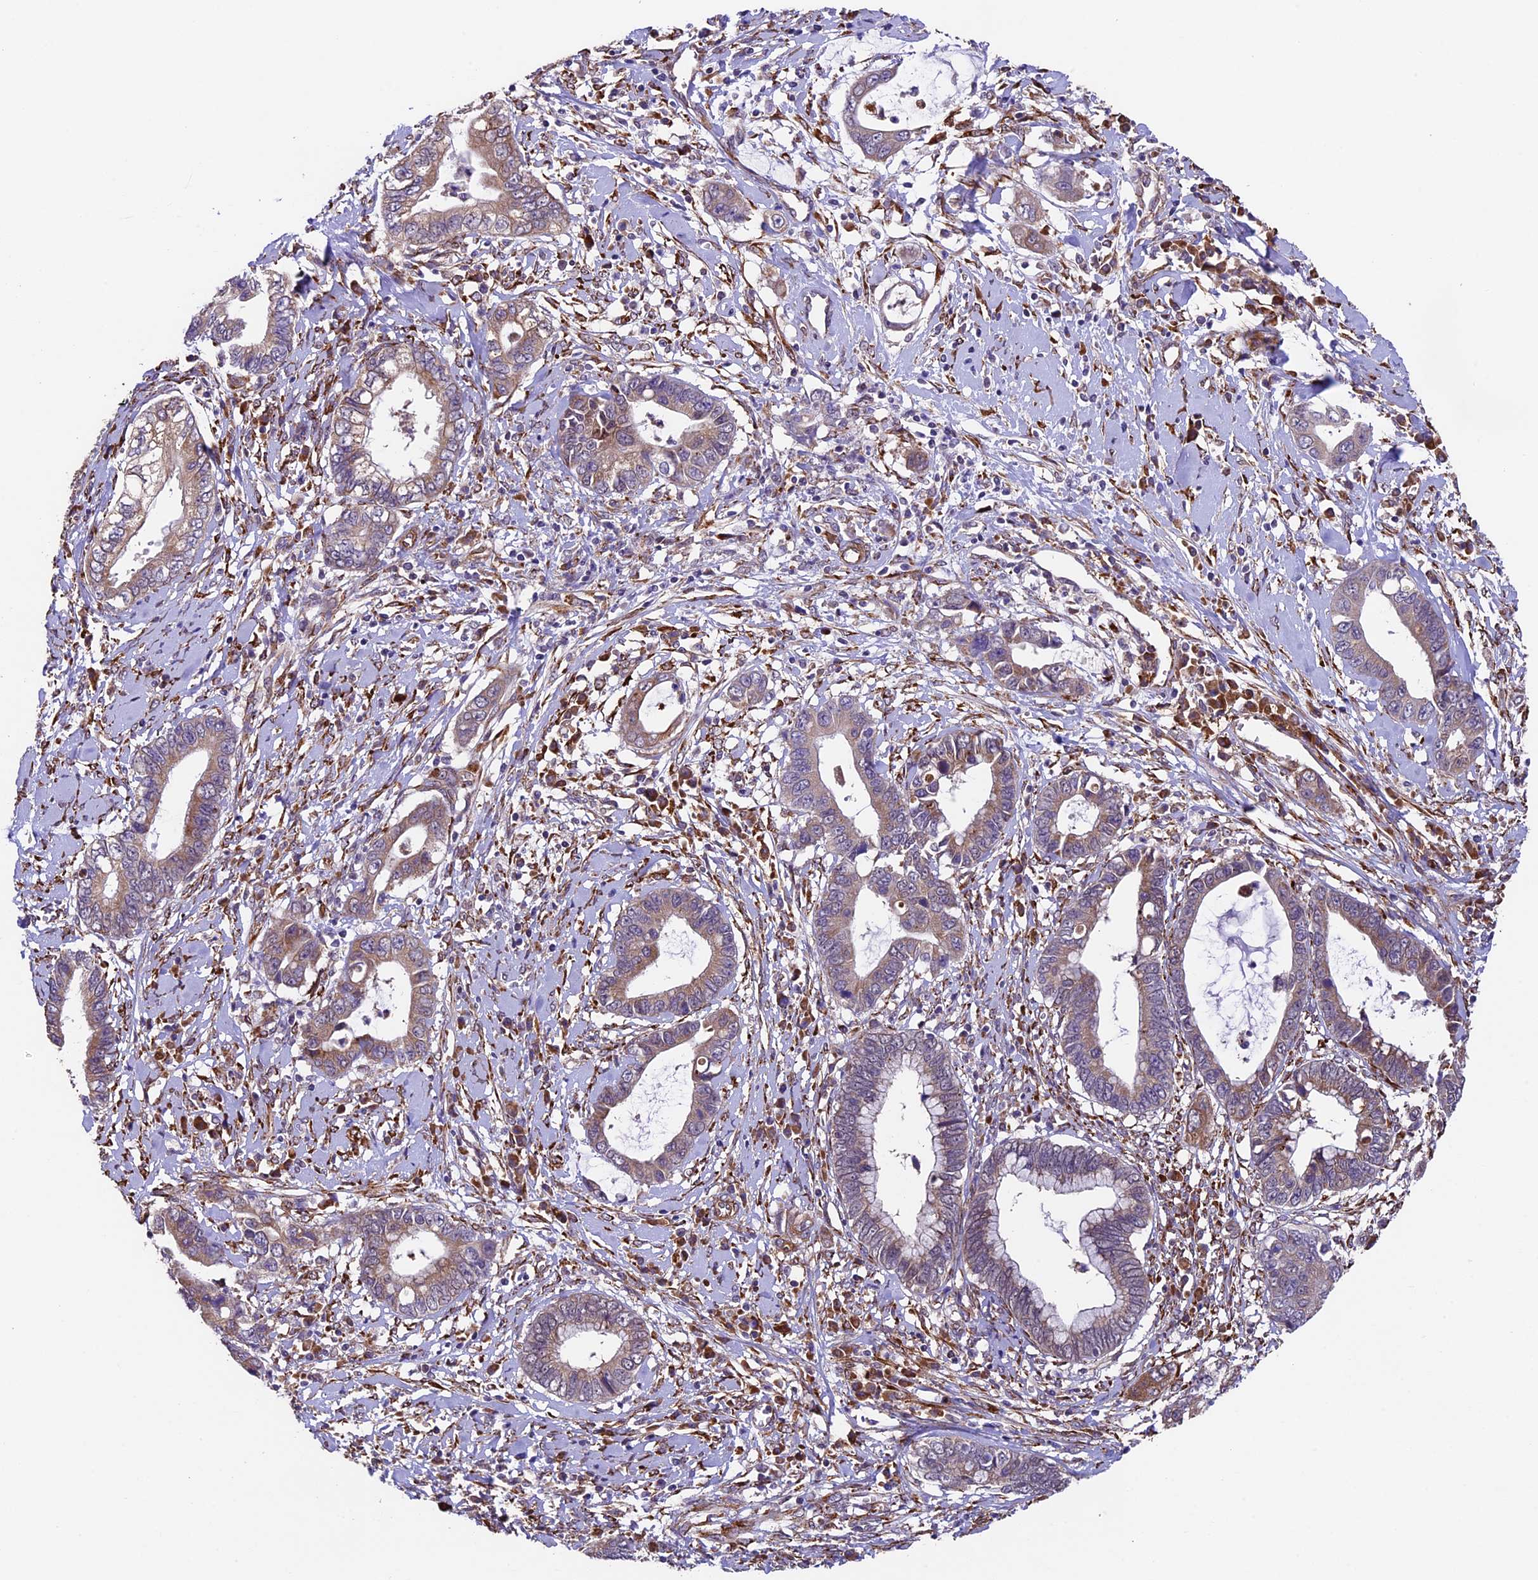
{"staining": {"intensity": "weak", "quantity": "<25%", "location": "cytoplasmic/membranous"}, "tissue": "cervical cancer", "cell_type": "Tumor cells", "image_type": "cancer", "snomed": [{"axis": "morphology", "description": "Adenocarcinoma, NOS"}, {"axis": "topography", "description": "Cervix"}], "caption": "Tumor cells show no significant protein positivity in cervical adenocarcinoma.", "gene": "LSM7", "patient": {"sex": "female", "age": 44}}